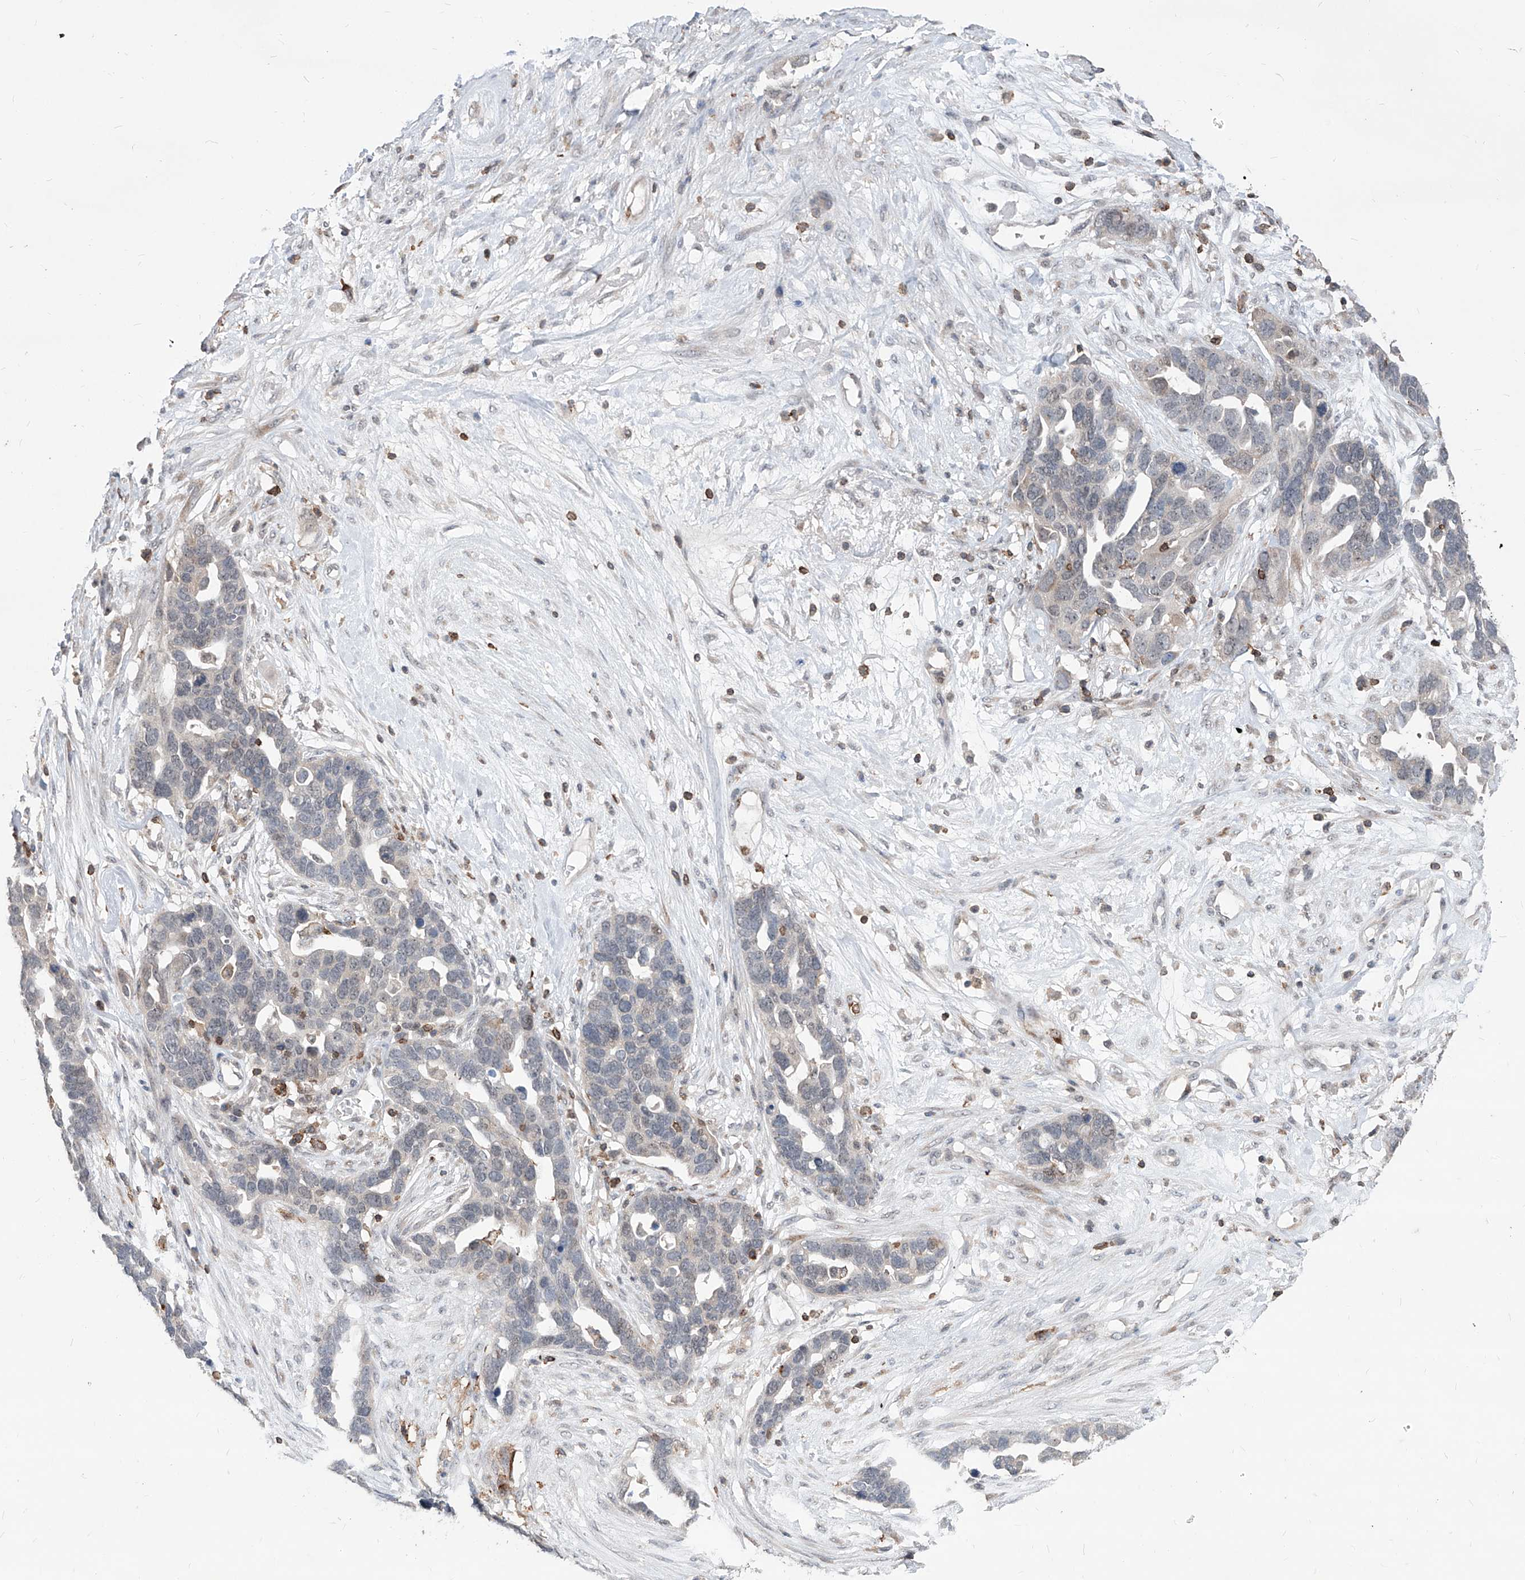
{"staining": {"intensity": "negative", "quantity": "none", "location": "none"}, "tissue": "ovarian cancer", "cell_type": "Tumor cells", "image_type": "cancer", "snomed": [{"axis": "morphology", "description": "Cystadenocarcinoma, serous, NOS"}, {"axis": "topography", "description": "Ovary"}], "caption": "The image reveals no significant staining in tumor cells of serous cystadenocarcinoma (ovarian).", "gene": "ZBTB48", "patient": {"sex": "female", "age": 54}}